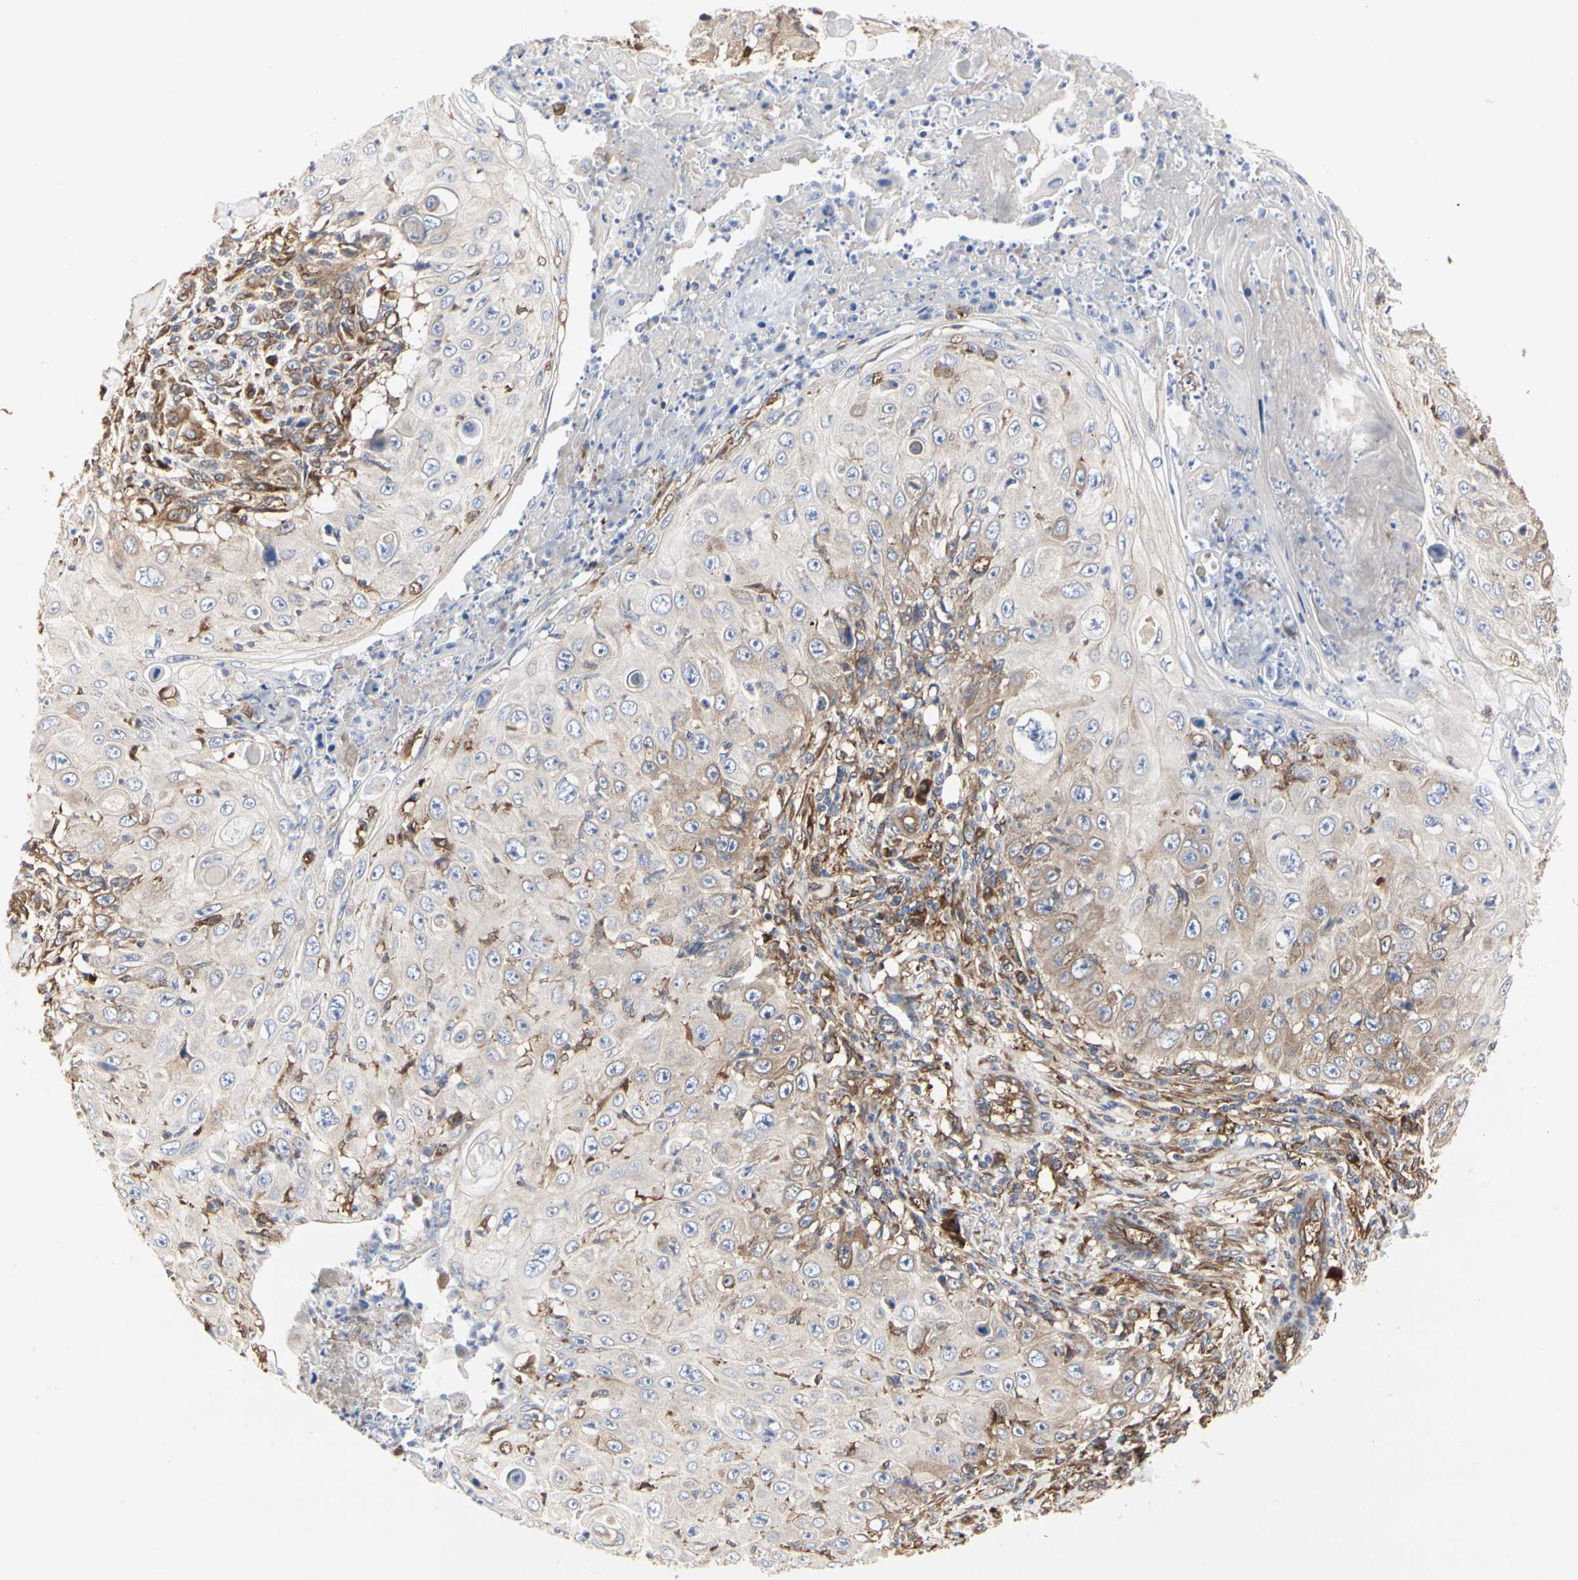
{"staining": {"intensity": "moderate", "quantity": "25%-75%", "location": "cytoplasmic/membranous"}, "tissue": "skin cancer", "cell_type": "Tumor cells", "image_type": "cancer", "snomed": [{"axis": "morphology", "description": "Squamous cell carcinoma, NOS"}, {"axis": "topography", "description": "Skin"}], "caption": "Skin cancer stained for a protein demonstrates moderate cytoplasmic/membranous positivity in tumor cells. (IHC, brightfield microscopy, high magnification).", "gene": "C3orf52", "patient": {"sex": "male", "age": 86}}